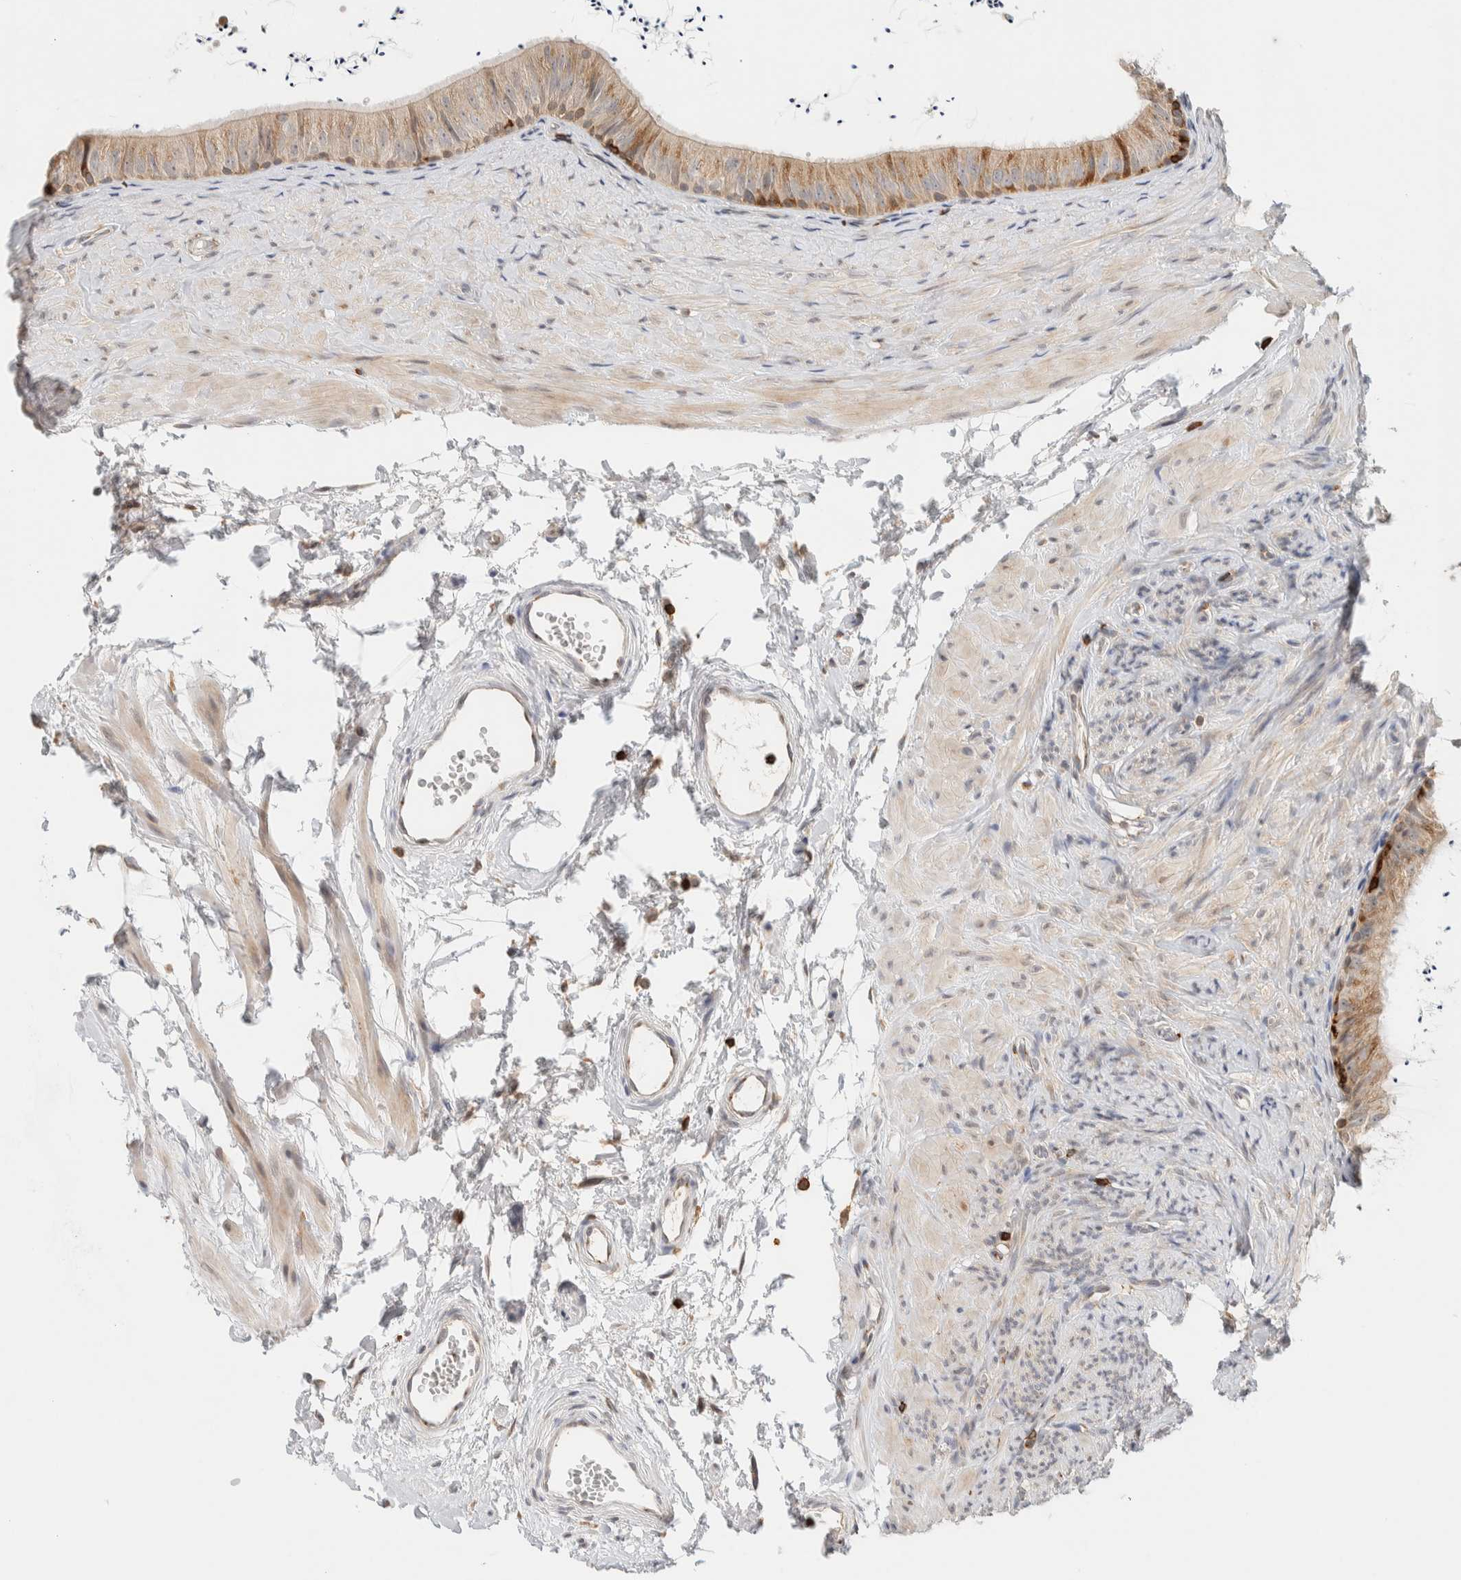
{"staining": {"intensity": "moderate", "quantity": "25%-75%", "location": "cytoplasmic/membranous"}, "tissue": "epididymis", "cell_type": "Glandular cells", "image_type": "normal", "snomed": [{"axis": "morphology", "description": "Normal tissue, NOS"}, {"axis": "topography", "description": "Epididymis"}], "caption": "Immunohistochemical staining of benign human epididymis demonstrates medium levels of moderate cytoplasmic/membranous positivity in about 25%-75% of glandular cells.", "gene": "RUNDC1", "patient": {"sex": "male", "age": 56}}